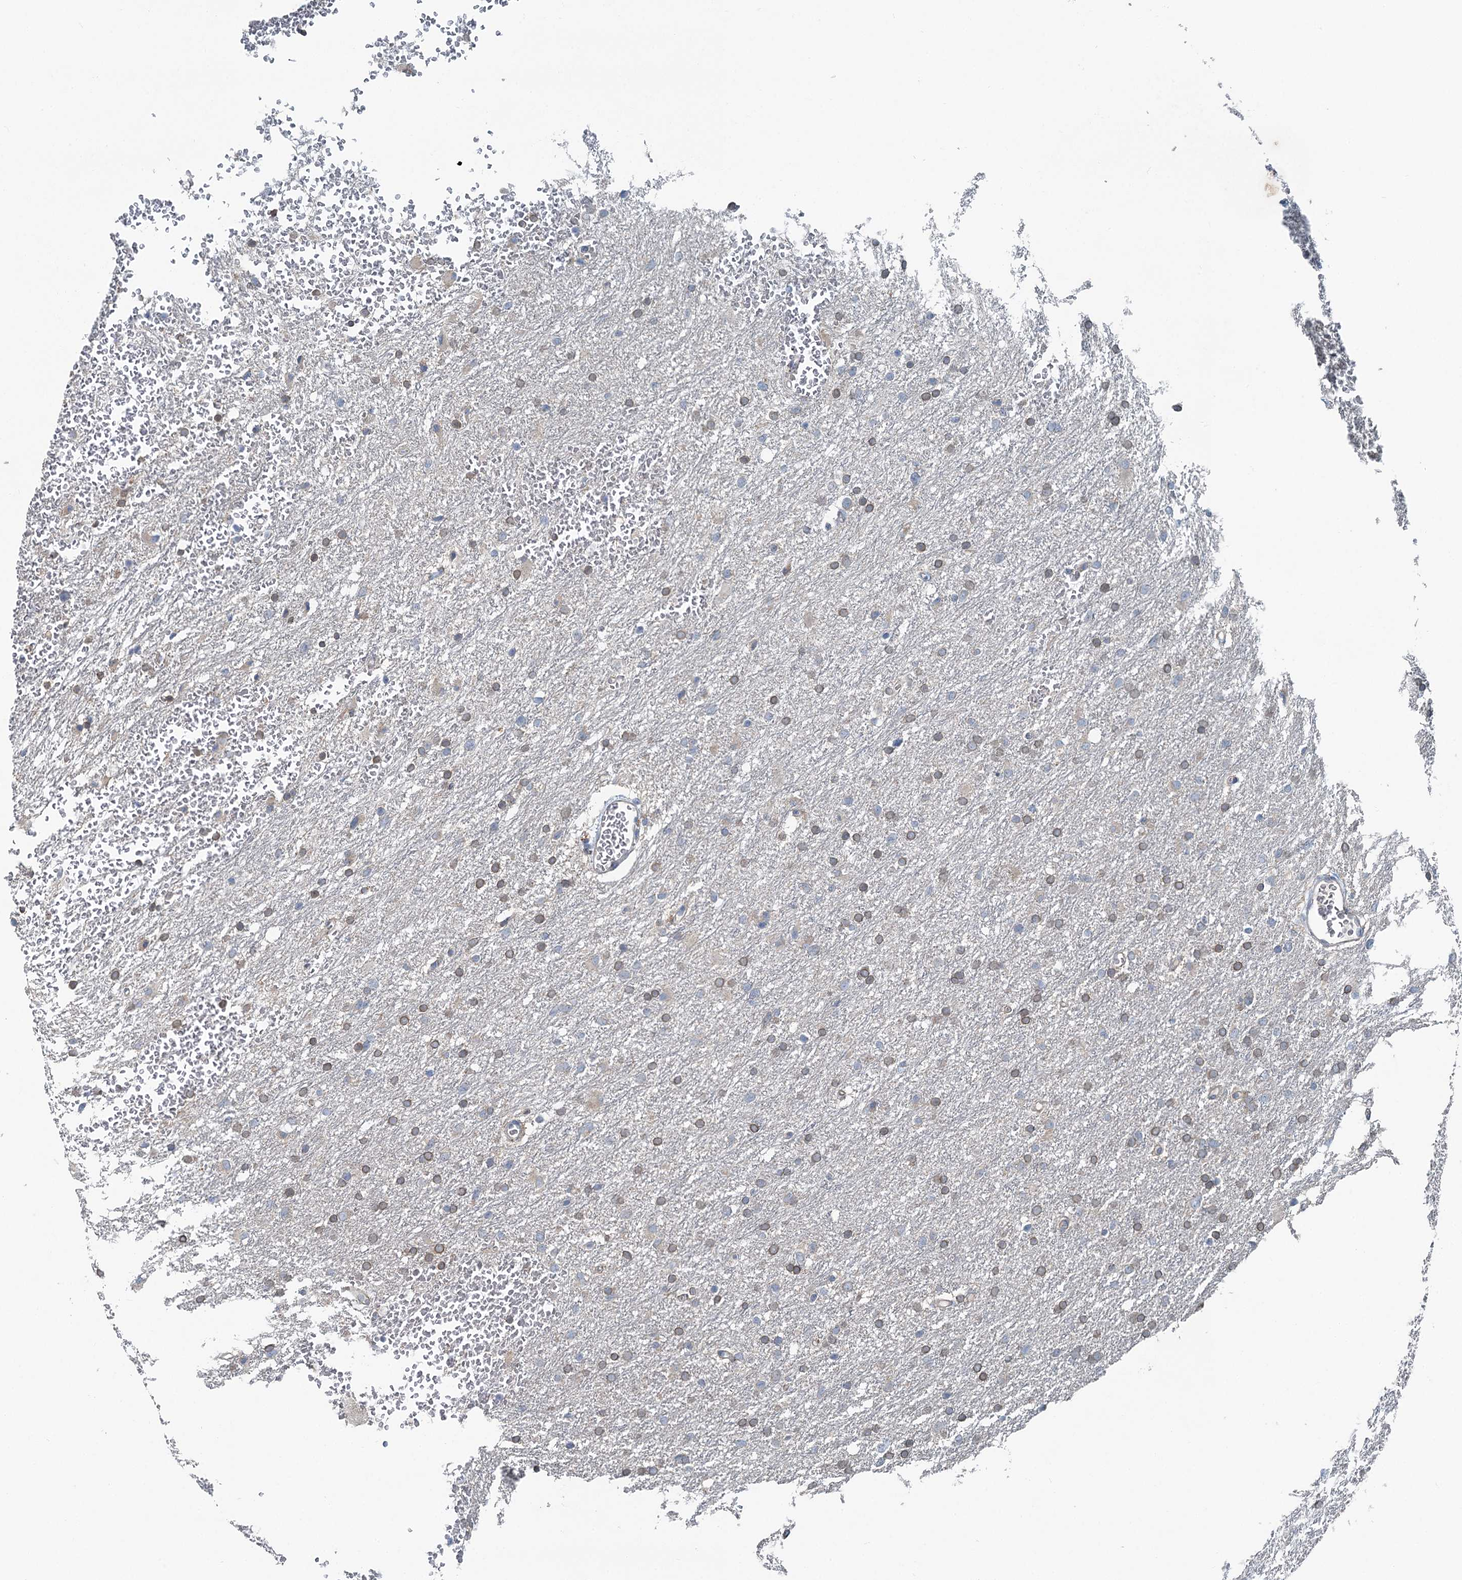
{"staining": {"intensity": "weak", "quantity": ">75%", "location": "cytoplasmic/membranous"}, "tissue": "glioma", "cell_type": "Tumor cells", "image_type": "cancer", "snomed": [{"axis": "morphology", "description": "Glioma, malignant, High grade"}, {"axis": "topography", "description": "Cerebral cortex"}], "caption": "High-power microscopy captured an IHC photomicrograph of glioma, revealing weak cytoplasmic/membranous positivity in approximately >75% of tumor cells.", "gene": "C6orf120", "patient": {"sex": "female", "age": 36}}